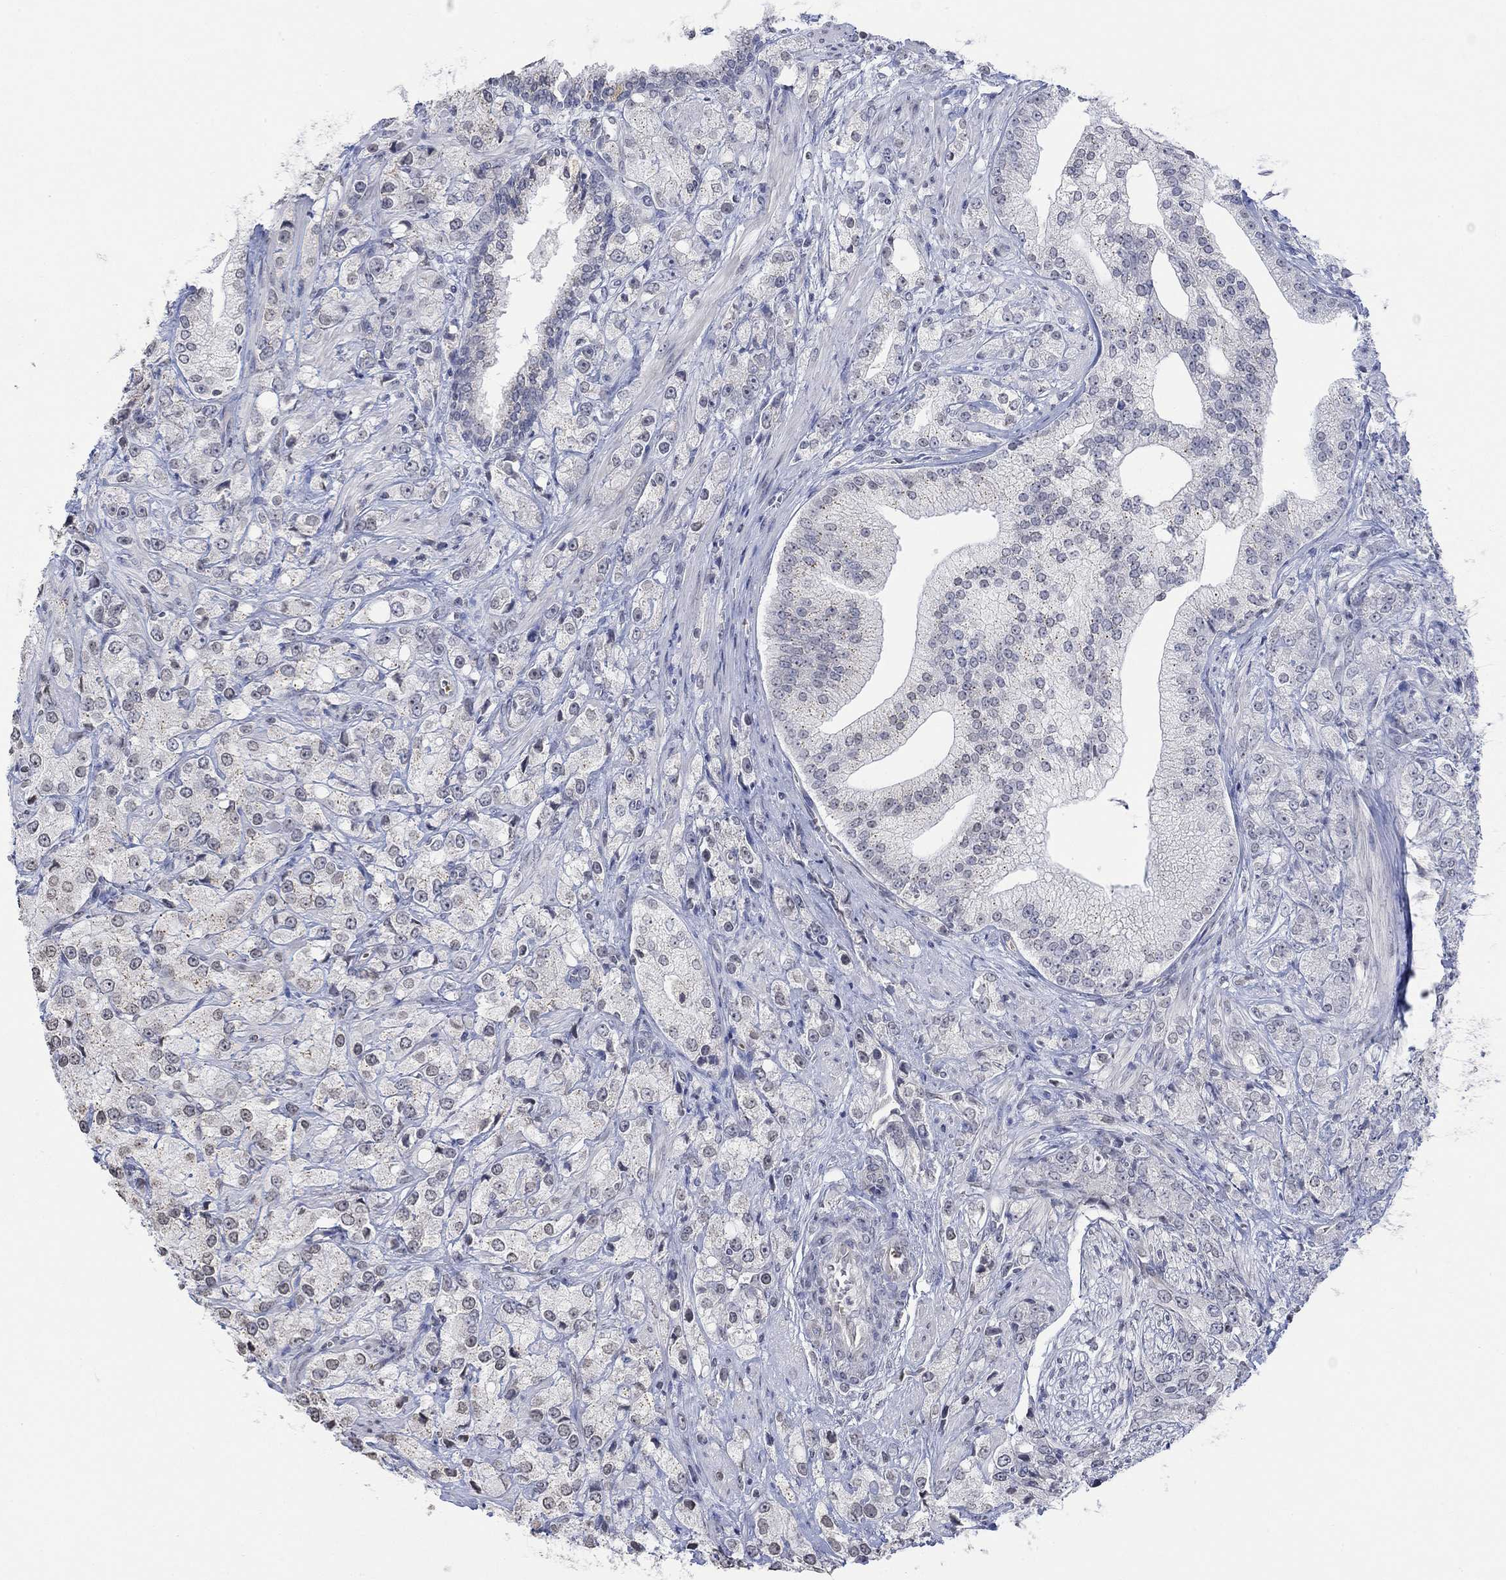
{"staining": {"intensity": "negative", "quantity": "none", "location": "none"}, "tissue": "prostate cancer", "cell_type": "Tumor cells", "image_type": "cancer", "snomed": [{"axis": "morphology", "description": "Adenocarcinoma, NOS"}, {"axis": "topography", "description": "Prostate and seminal vesicle, NOS"}, {"axis": "topography", "description": "Prostate"}], "caption": "Human prostate adenocarcinoma stained for a protein using IHC exhibits no expression in tumor cells.", "gene": "TMEM255A", "patient": {"sex": "male", "age": 68}}